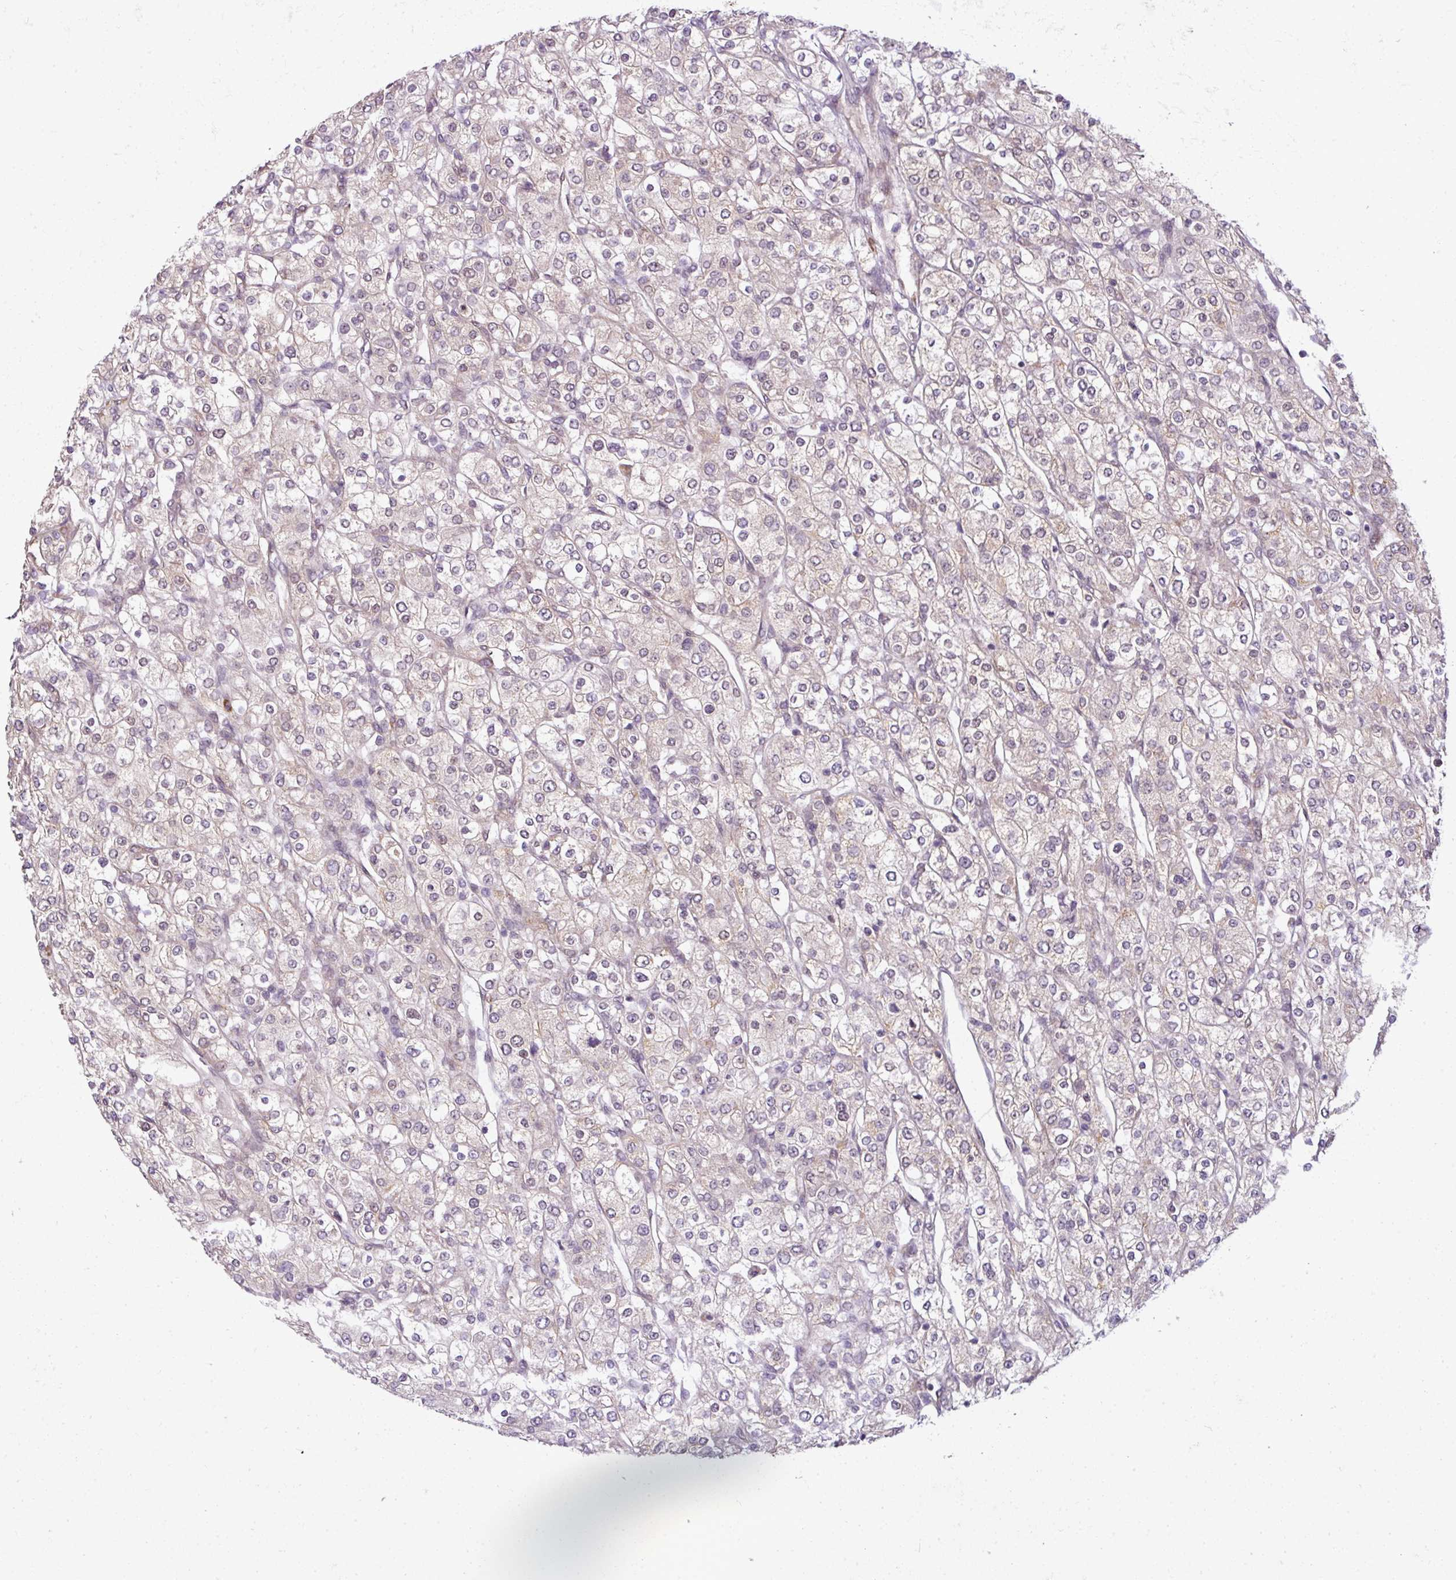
{"staining": {"intensity": "negative", "quantity": "none", "location": "none"}, "tissue": "renal cancer", "cell_type": "Tumor cells", "image_type": "cancer", "snomed": [{"axis": "morphology", "description": "Adenocarcinoma, NOS"}, {"axis": "topography", "description": "Kidney"}], "caption": "An immunohistochemistry (IHC) histopathology image of renal cancer is shown. There is no staining in tumor cells of renal cancer.", "gene": "RBM4B", "patient": {"sex": "male", "age": 80}}